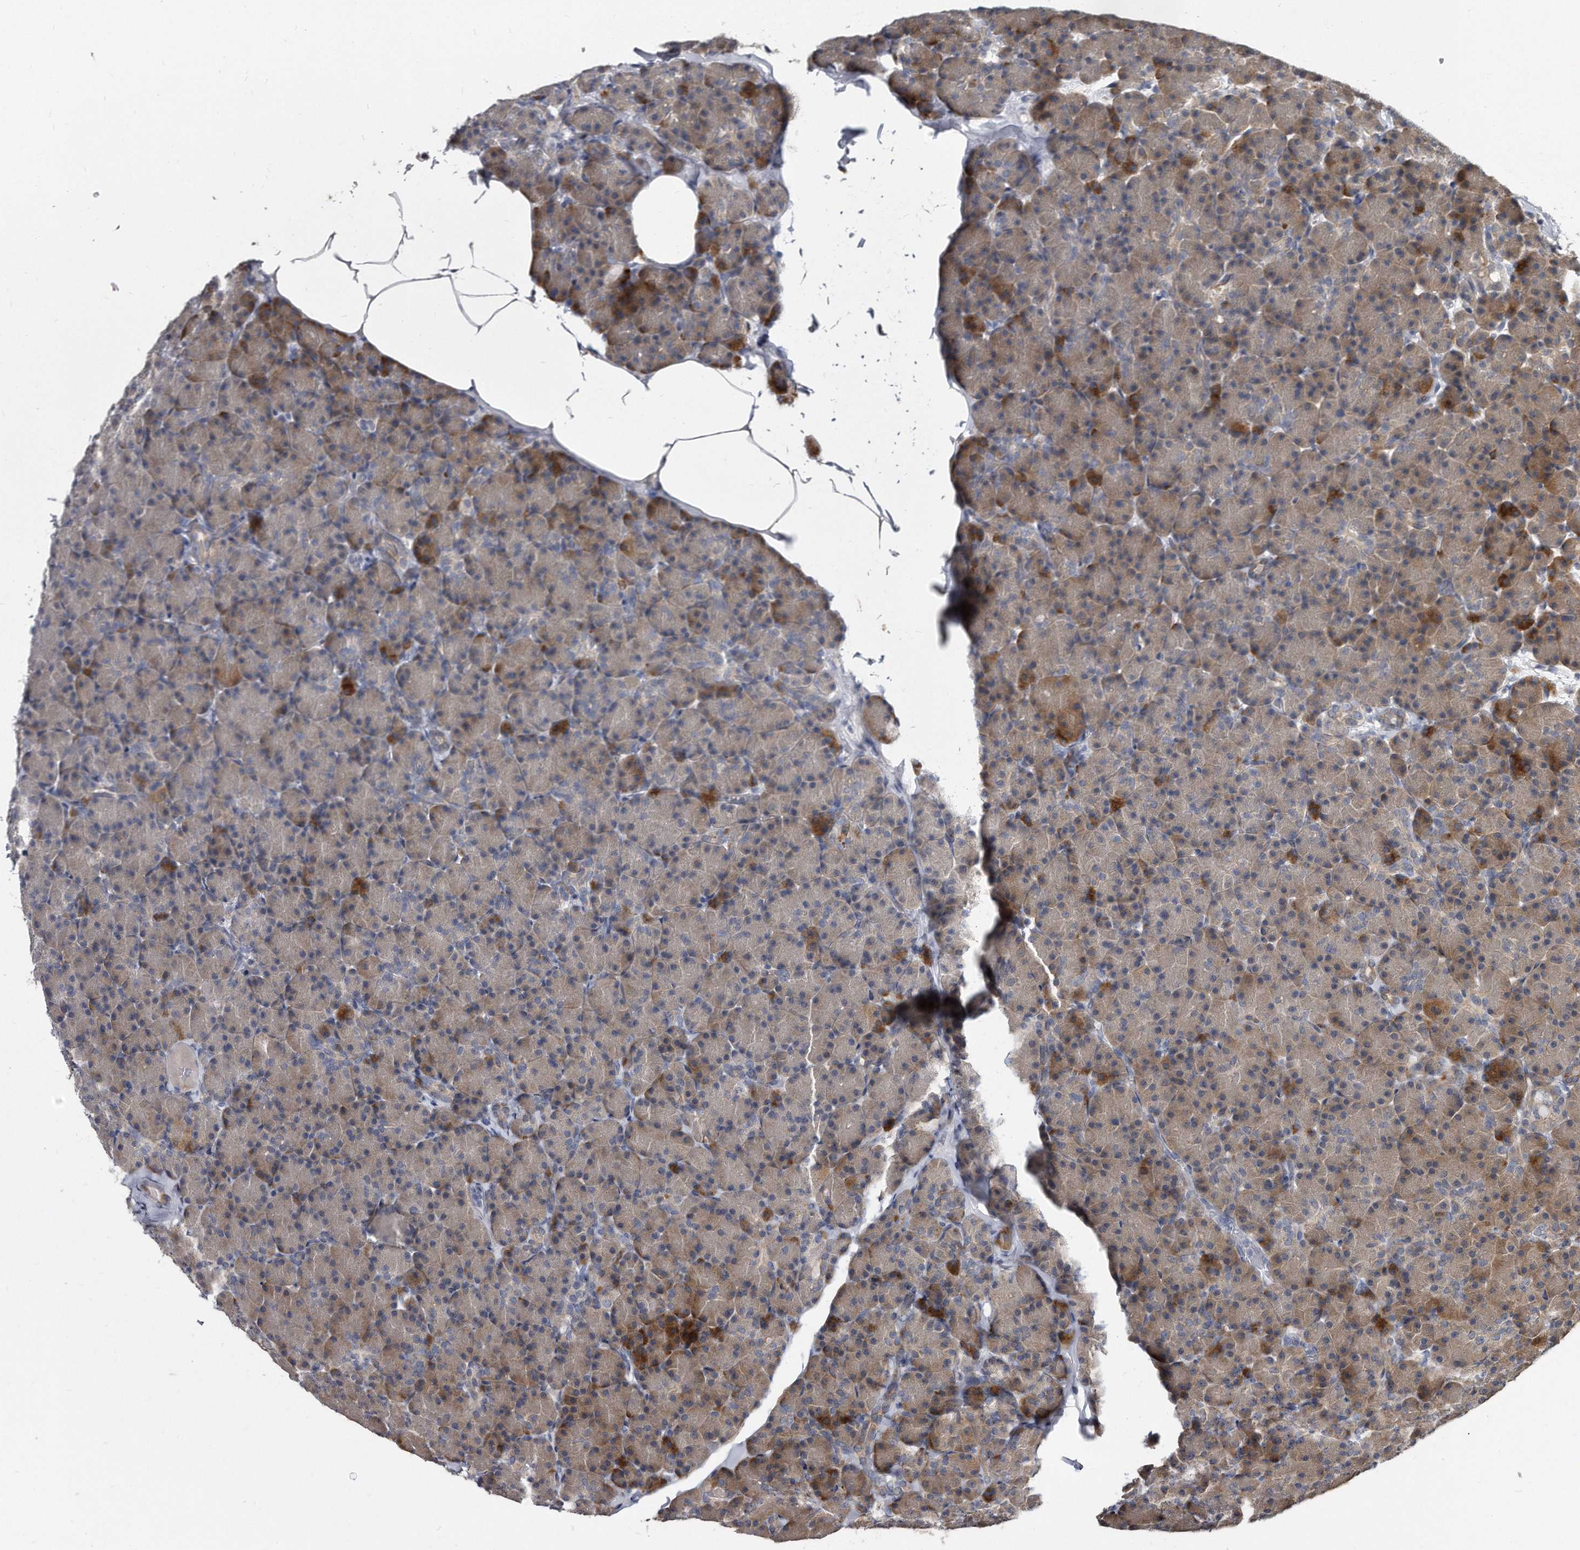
{"staining": {"intensity": "moderate", "quantity": "25%-75%", "location": "cytoplasmic/membranous"}, "tissue": "pancreas", "cell_type": "Exocrine glandular cells", "image_type": "normal", "snomed": [{"axis": "morphology", "description": "Normal tissue, NOS"}, {"axis": "topography", "description": "Pancreas"}], "caption": "High-power microscopy captured an IHC photomicrograph of benign pancreas, revealing moderate cytoplasmic/membranous positivity in about 25%-75% of exocrine glandular cells.", "gene": "KLHDC3", "patient": {"sex": "female", "age": 43}}